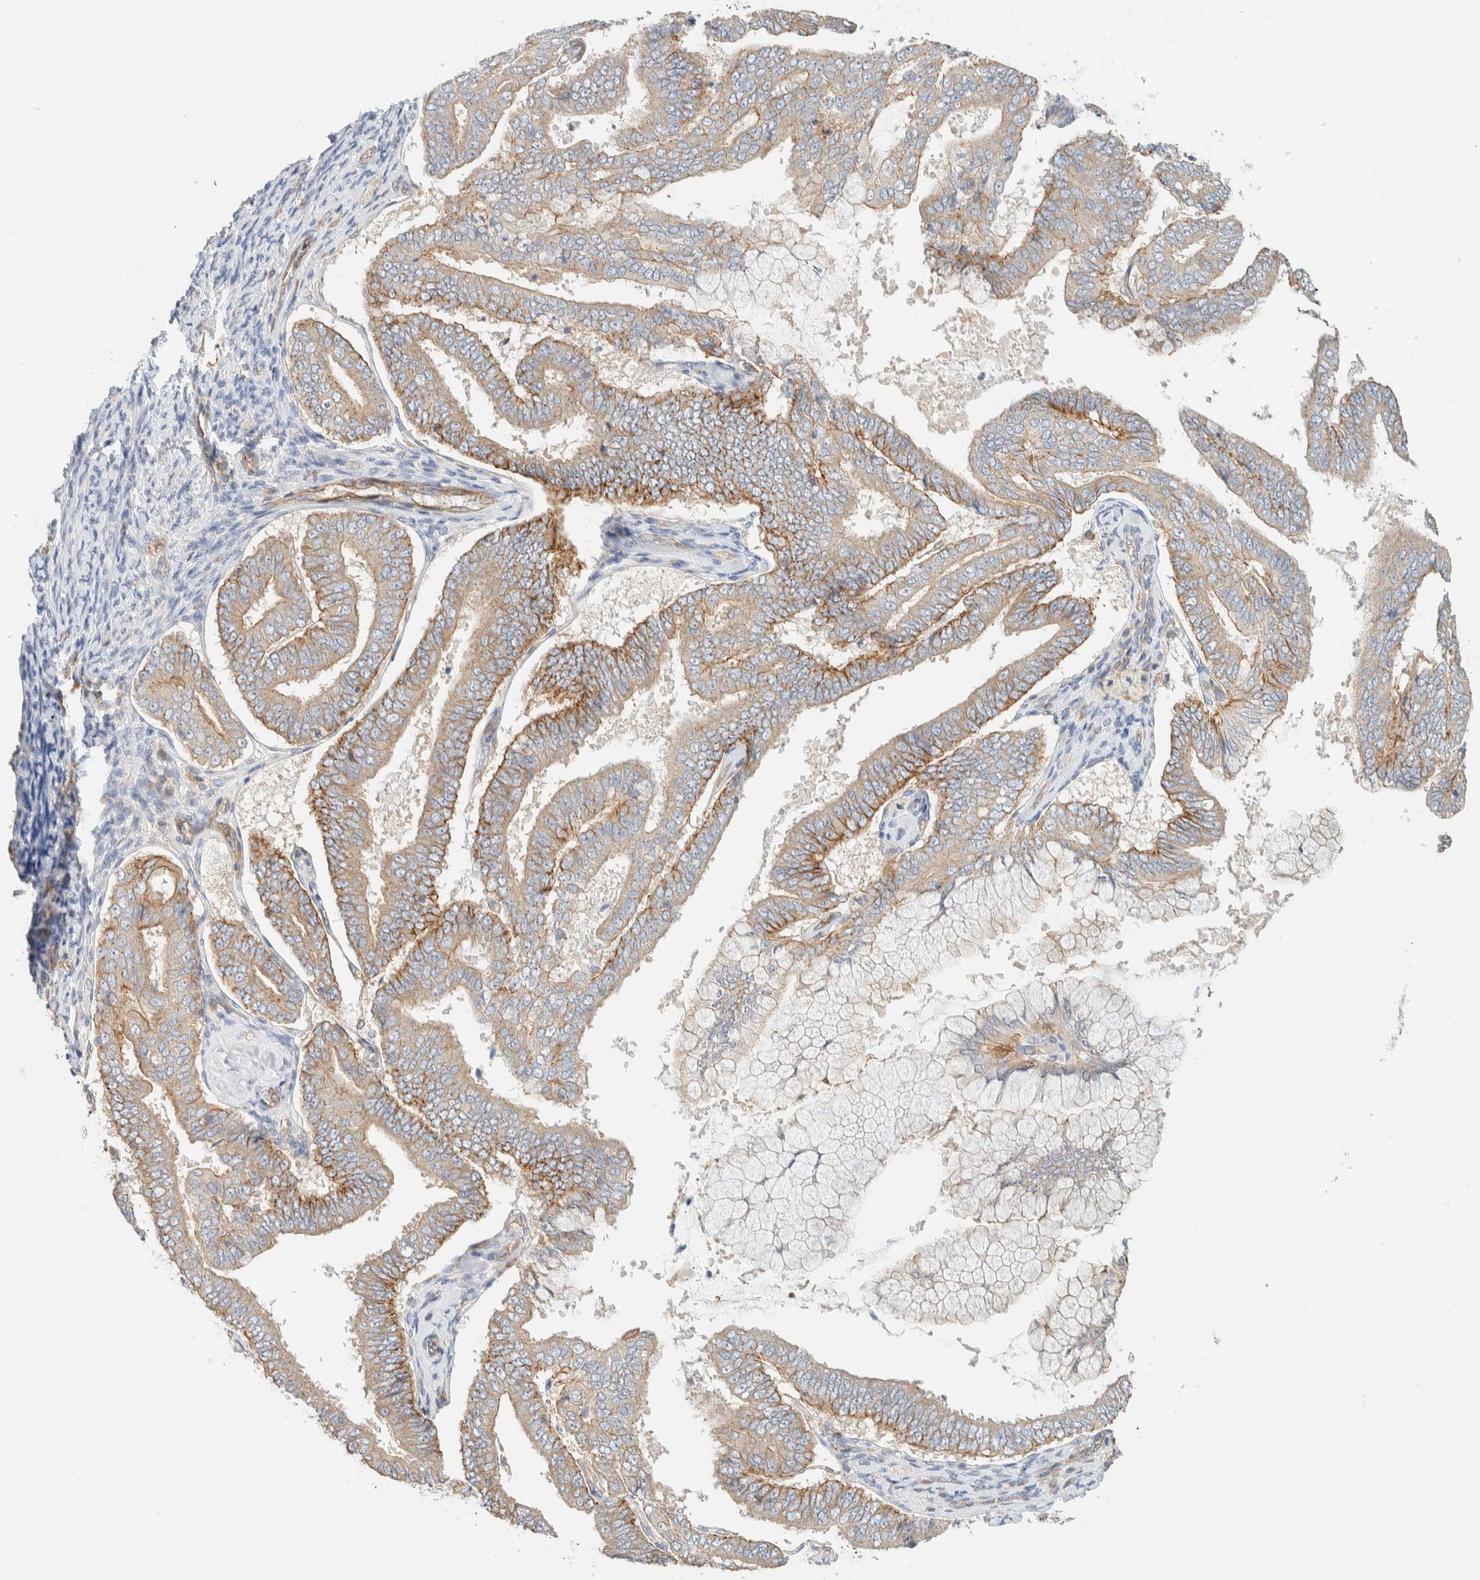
{"staining": {"intensity": "moderate", "quantity": "25%-75%", "location": "cytoplasmic/membranous"}, "tissue": "endometrial cancer", "cell_type": "Tumor cells", "image_type": "cancer", "snomed": [{"axis": "morphology", "description": "Adenocarcinoma, NOS"}, {"axis": "topography", "description": "Endometrium"}], "caption": "The immunohistochemical stain highlights moderate cytoplasmic/membranous staining in tumor cells of endometrial adenocarcinoma tissue. The protein is shown in brown color, while the nuclei are stained blue.", "gene": "LIMA1", "patient": {"sex": "female", "age": 63}}